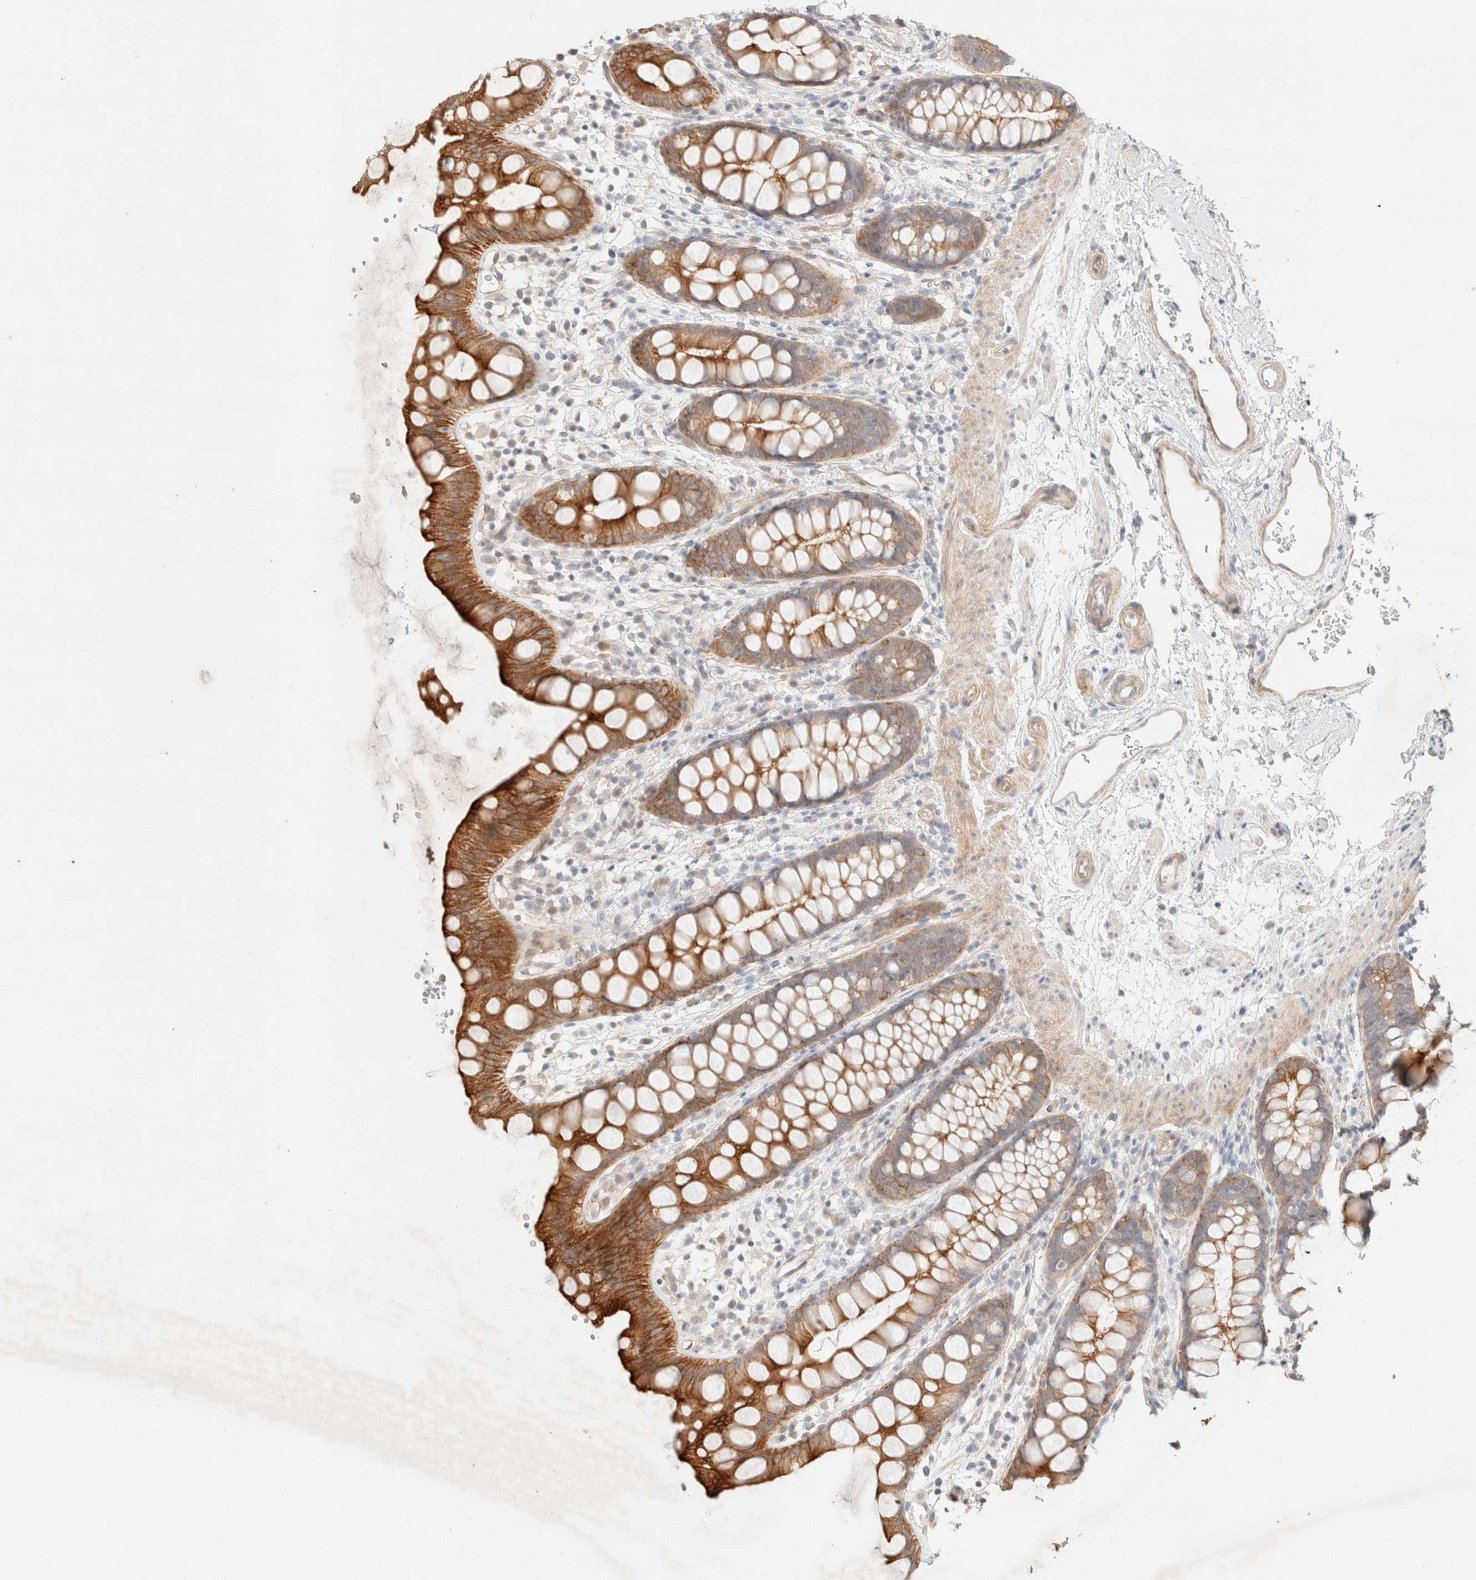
{"staining": {"intensity": "strong", "quantity": ">75%", "location": "cytoplasmic/membranous"}, "tissue": "rectum", "cell_type": "Glandular cells", "image_type": "normal", "snomed": [{"axis": "morphology", "description": "Normal tissue, NOS"}, {"axis": "topography", "description": "Rectum"}], "caption": "Immunohistochemistry (IHC) of unremarkable human rectum exhibits high levels of strong cytoplasmic/membranous staining in approximately >75% of glandular cells.", "gene": "CSNK1E", "patient": {"sex": "female", "age": 65}}